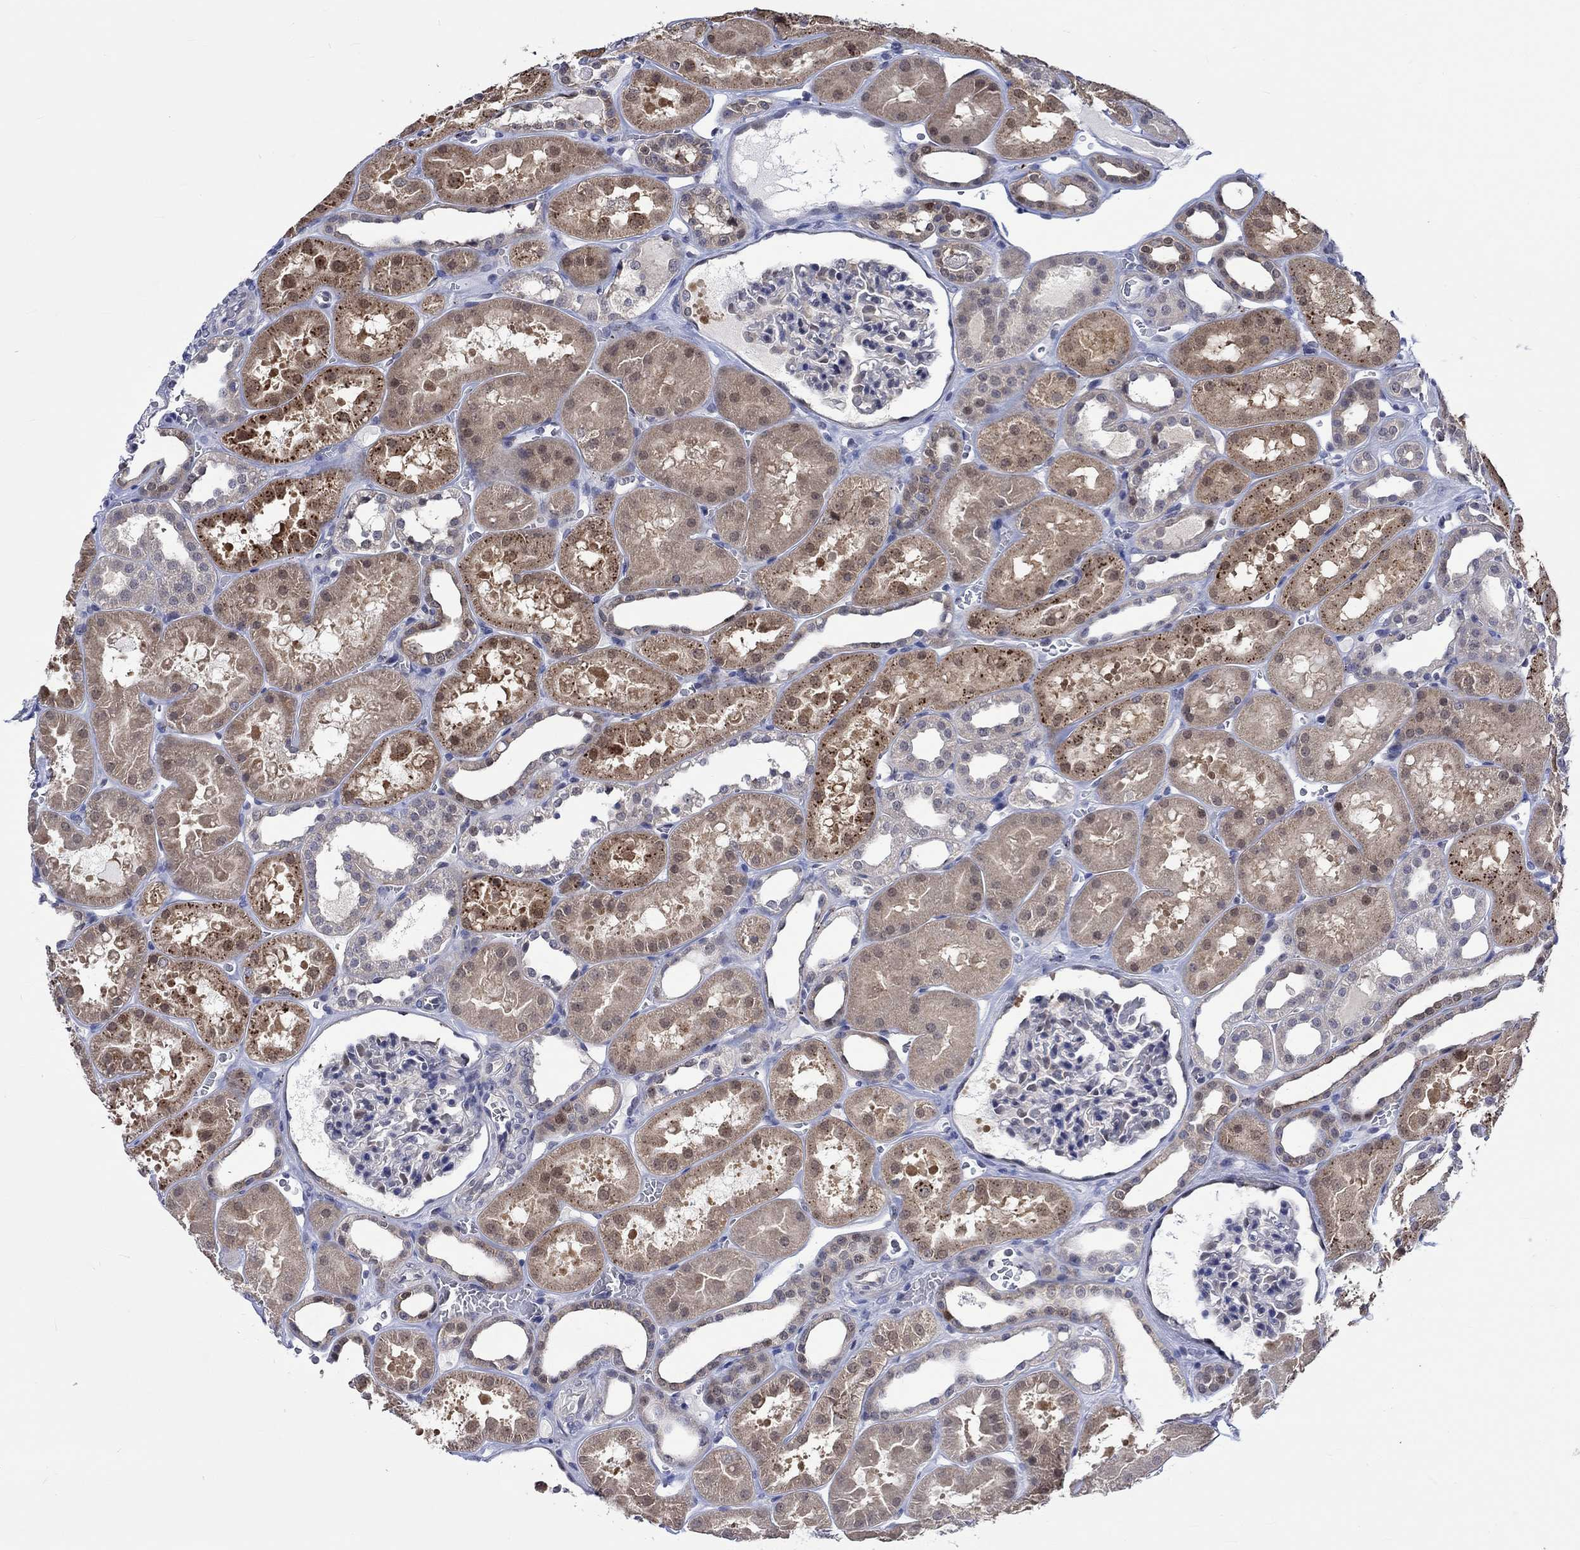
{"staining": {"intensity": "negative", "quantity": "none", "location": "none"}, "tissue": "kidney", "cell_type": "Cells in glomeruli", "image_type": "normal", "snomed": [{"axis": "morphology", "description": "Normal tissue, NOS"}, {"axis": "topography", "description": "Kidney"}], "caption": "A histopathology image of human kidney is negative for staining in cells in glomeruli.", "gene": "E2F8", "patient": {"sex": "female", "age": 41}}